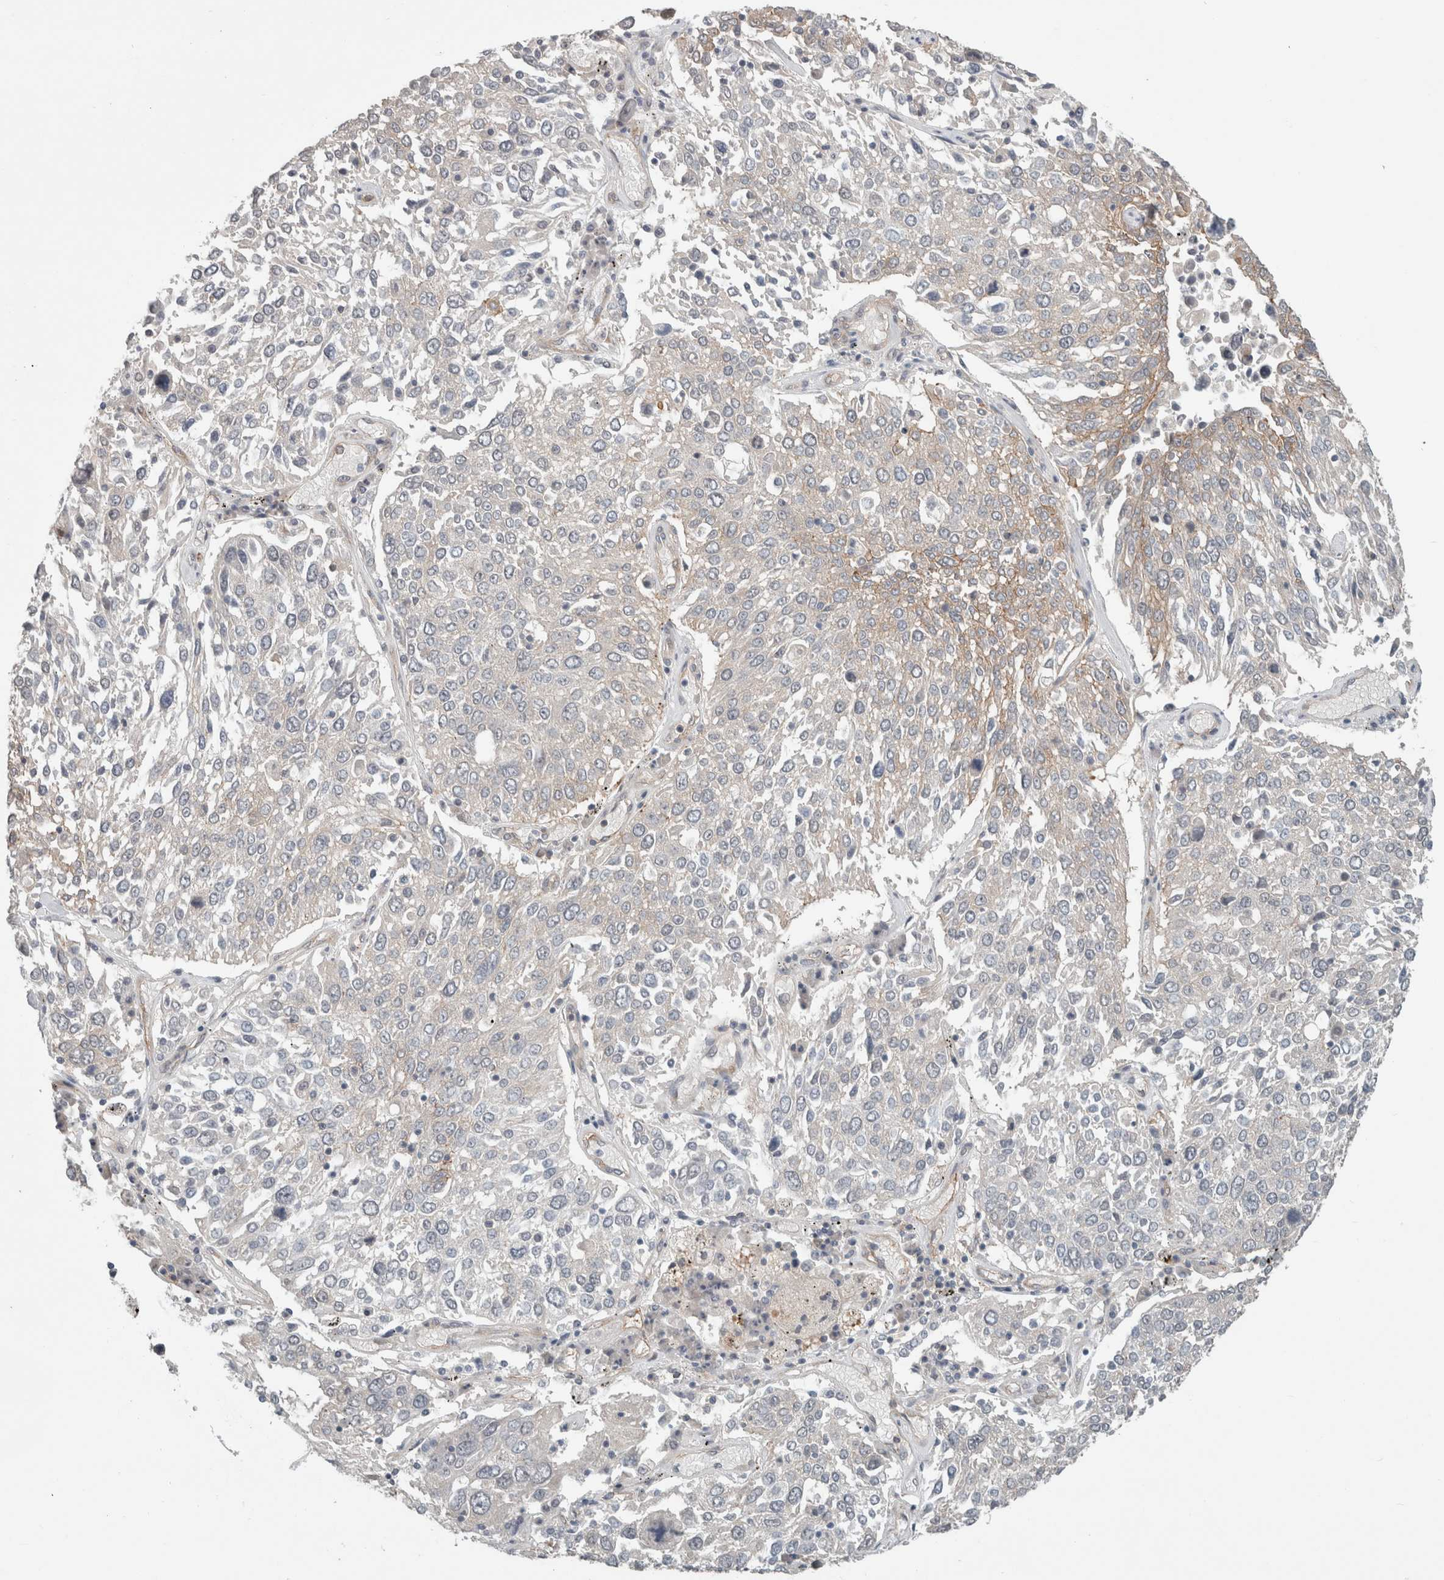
{"staining": {"intensity": "weak", "quantity": "<25%", "location": "cytoplasmic/membranous"}, "tissue": "lung cancer", "cell_type": "Tumor cells", "image_type": "cancer", "snomed": [{"axis": "morphology", "description": "Squamous cell carcinoma, NOS"}, {"axis": "topography", "description": "Lung"}], "caption": "IHC of human lung squamous cell carcinoma demonstrates no positivity in tumor cells. Nuclei are stained in blue.", "gene": "RASAL2", "patient": {"sex": "male", "age": 65}}